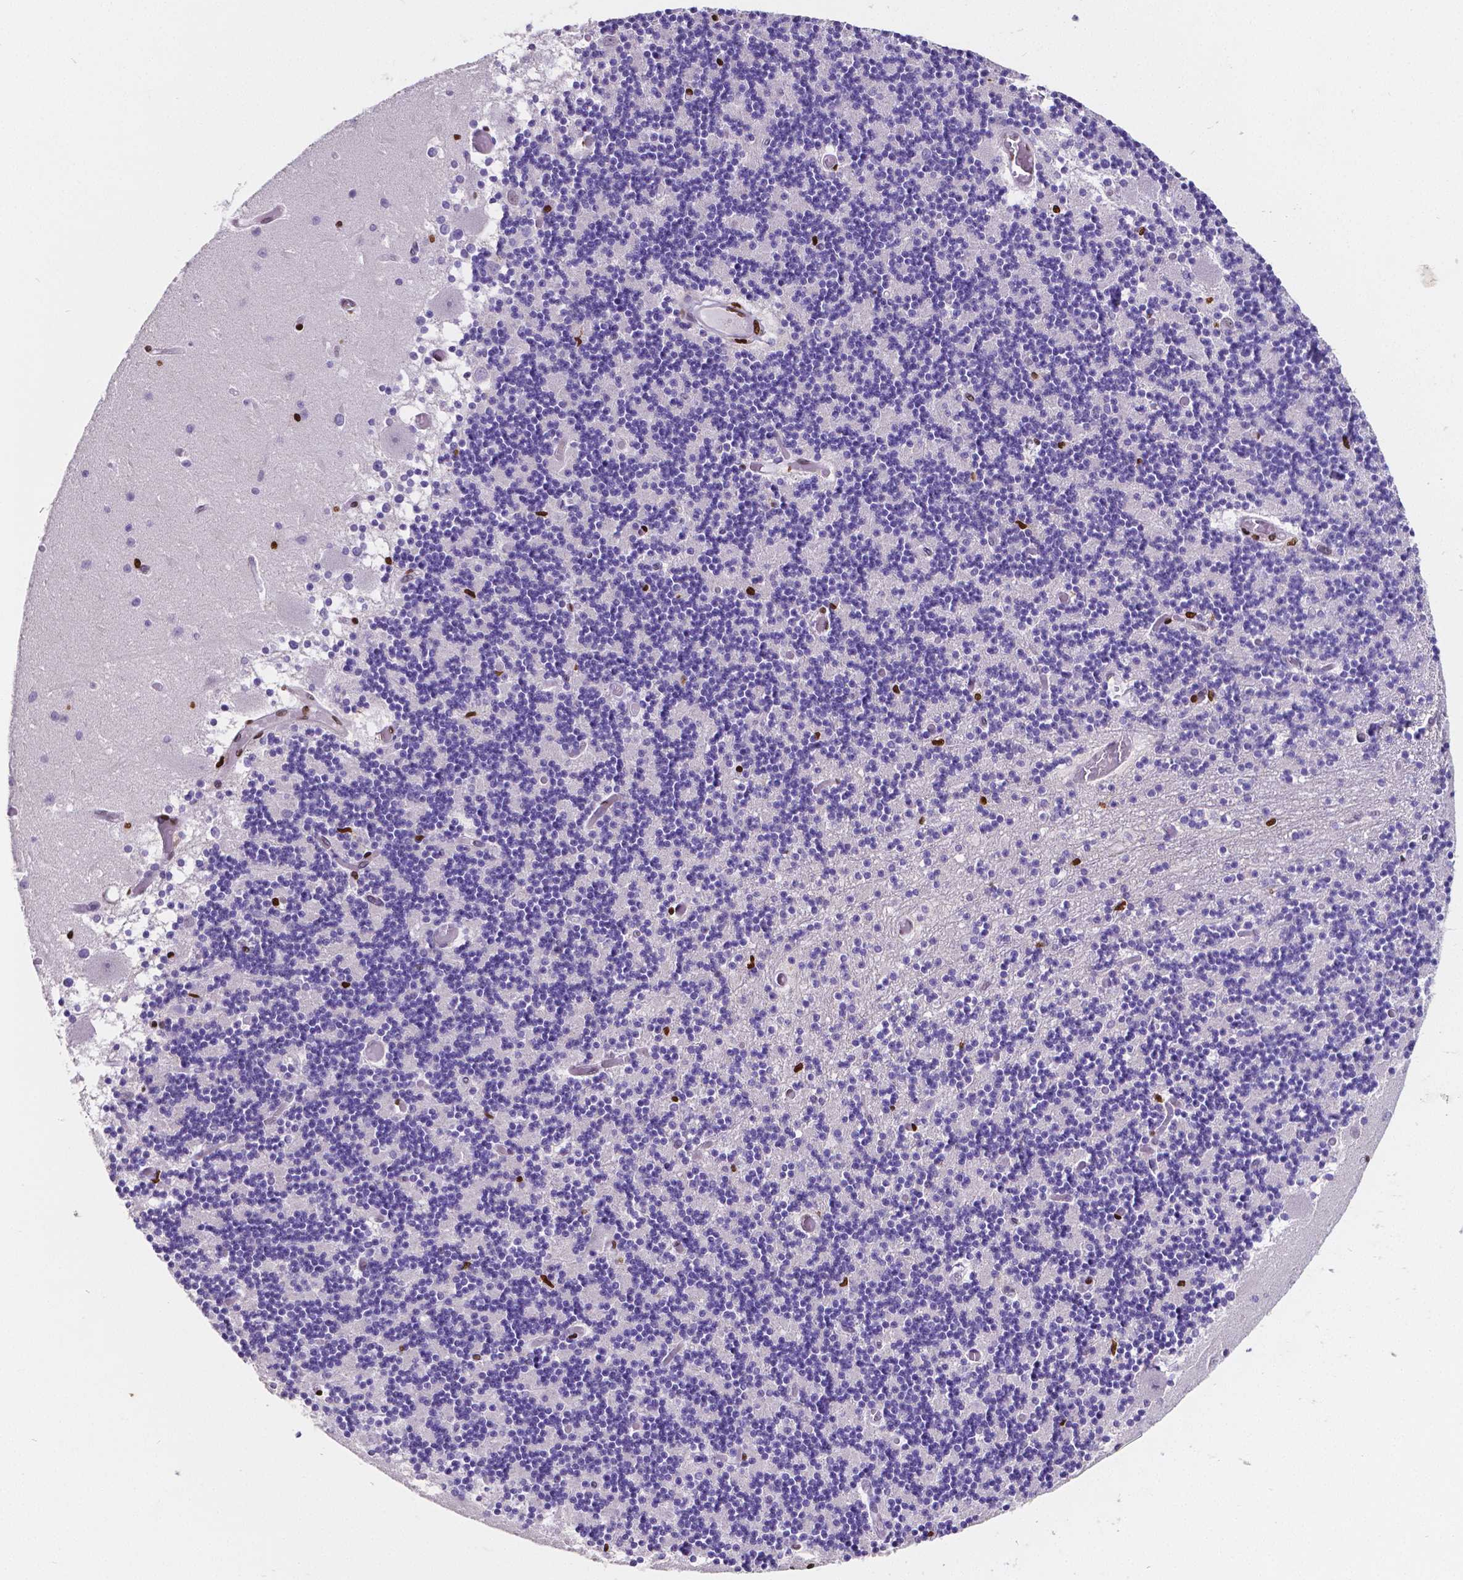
{"staining": {"intensity": "moderate", "quantity": "25%-75%", "location": "nuclear"}, "tissue": "cerebellum", "cell_type": "Cells in granular layer", "image_type": "normal", "snomed": [{"axis": "morphology", "description": "Normal tissue, NOS"}, {"axis": "topography", "description": "Cerebellum"}], "caption": "Protein staining of unremarkable cerebellum reveals moderate nuclear expression in approximately 25%-75% of cells in granular layer. Using DAB (brown) and hematoxylin (blue) stains, captured at high magnification using brightfield microscopy.", "gene": "MEF2C", "patient": {"sex": "female", "age": 28}}